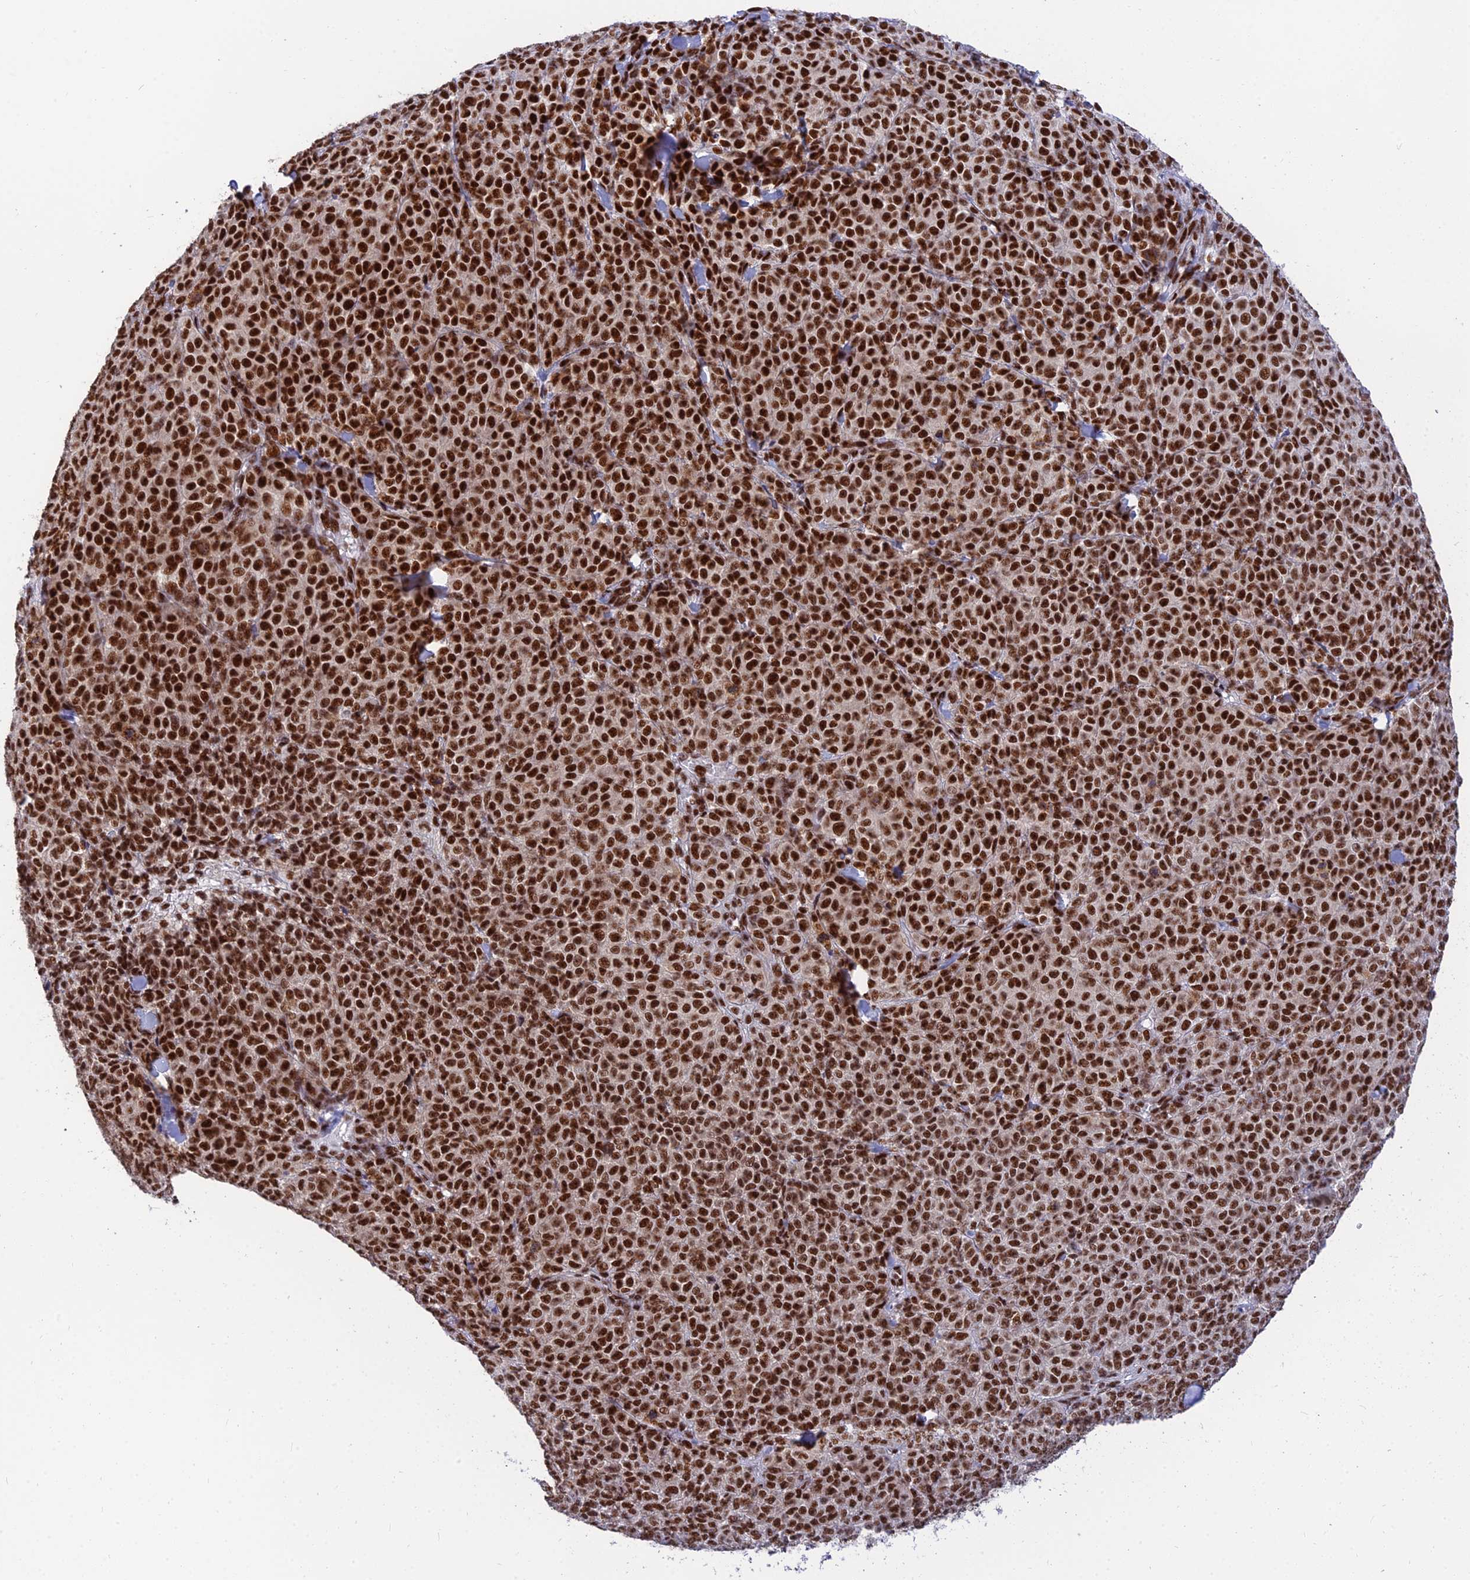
{"staining": {"intensity": "strong", "quantity": ">75%", "location": "nuclear"}, "tissue": "melanoma", "cell_type": "Tumor cells", "image_type": "cancer", "snomed": [{"axis": "morphology", "description": "Normal tissue, NOS"}, {"axis": "morphology", "description": "Malignant melanoma, NOS"}, {"axis": "topography", "description": "Skin"}], "caption": "A photomicrograph of malignant melanoma stained for a protein reveals strong nuclear brown staining in tumor cells.", "gene": "USP22", "patient": {"sex": "female", "age": 34}}